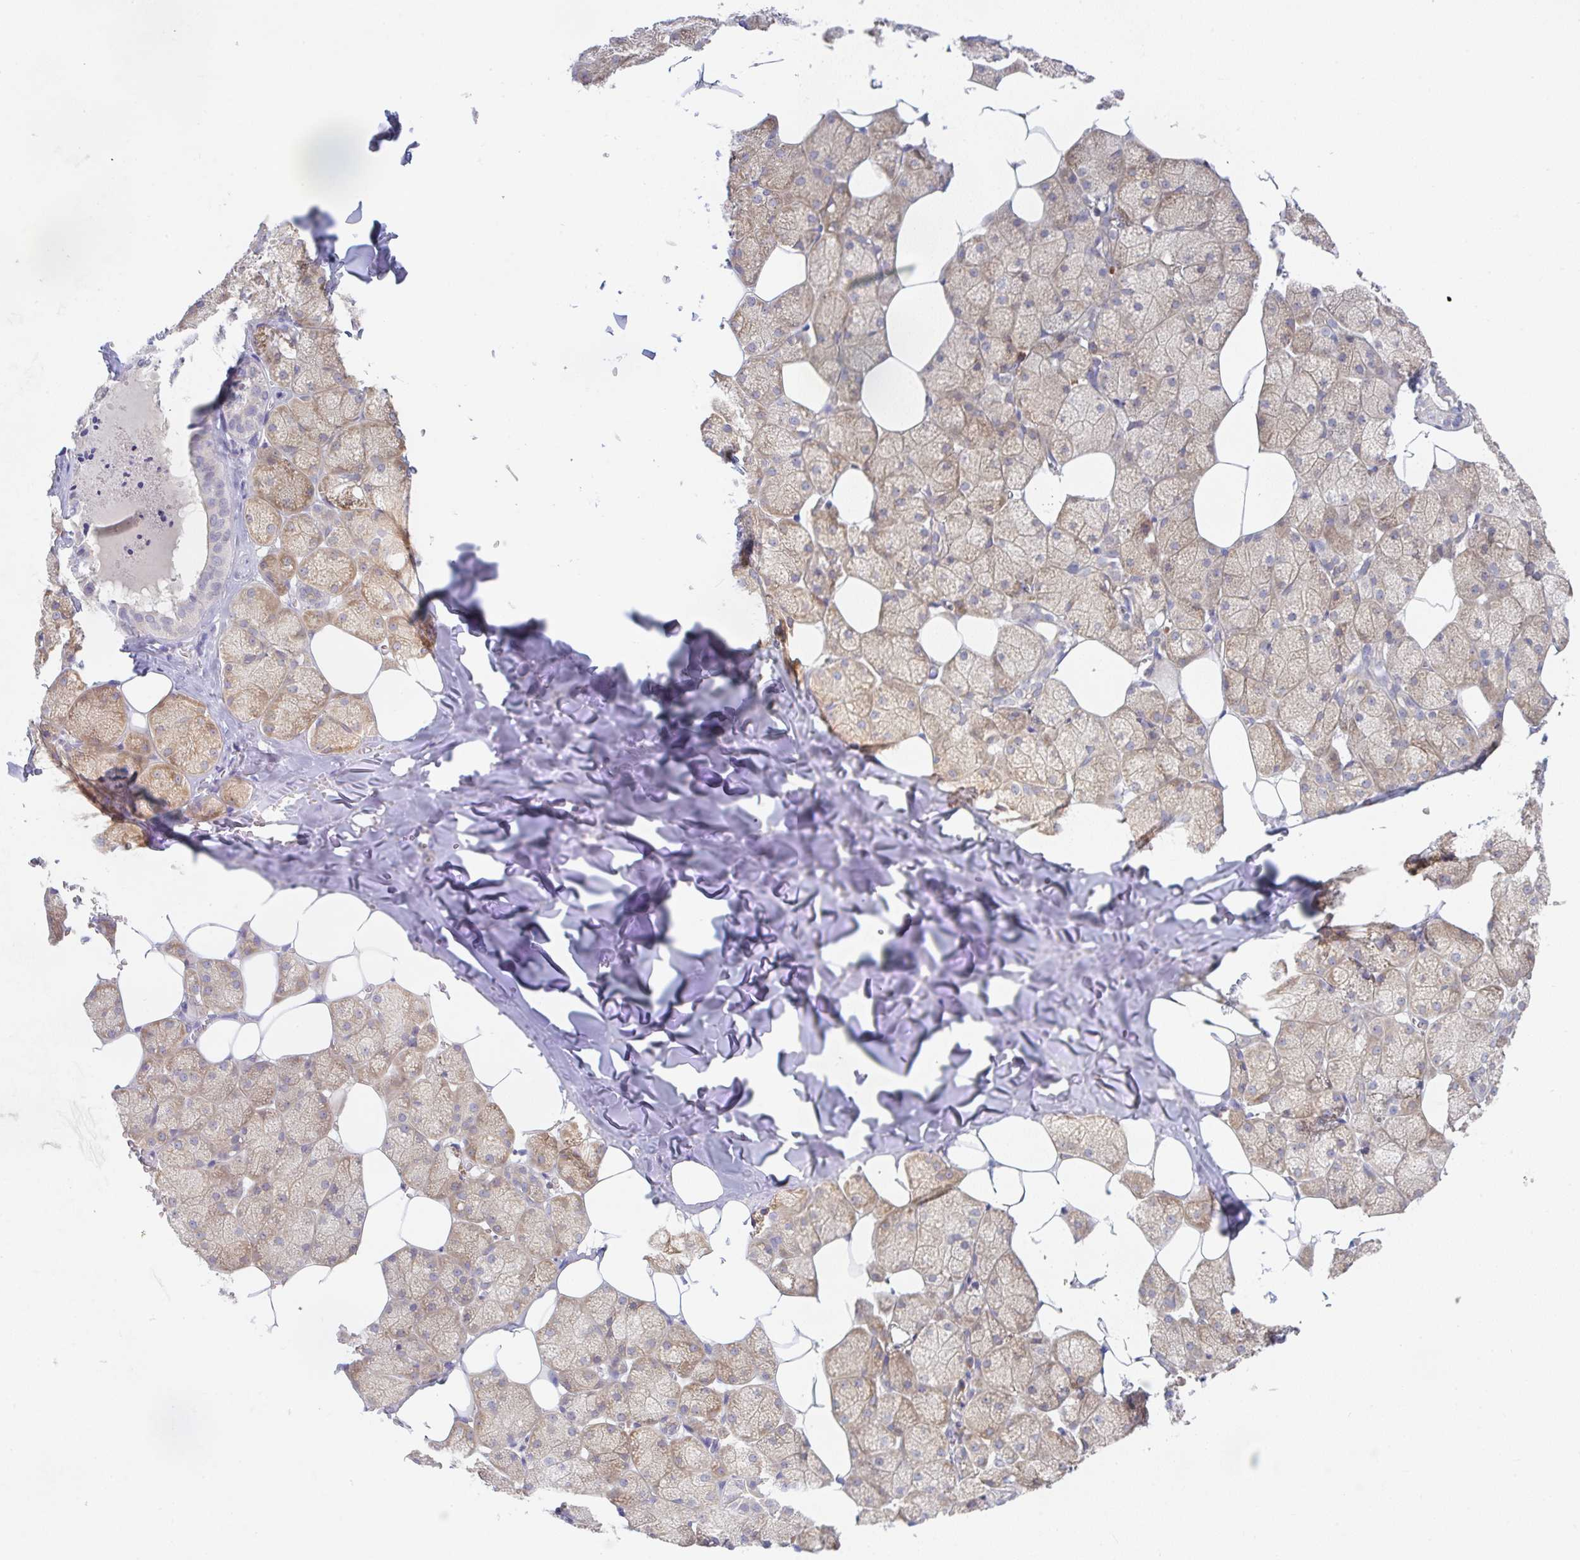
{"staining": {"intensity": "moderate", "quantity": "25%-75%", "location": "cytoplasmic/membranous"}, "tissue": "salivary gland", "cell_type": "Glandular cells", "image_type": "normal", "snomed": [{"axis": "morphology", "description": "Normal tissue, NOS"}, {"axis": "topography", "description": "Salivary gland"}, {"axis": "topography", "description": "Peripheral nerve tissue"}], "caption": "IHC of benign salivary gland demonstrates medium levels of moderate cytoplasmic/membranous staining in about 25%-75% of glandular cells.", "gene": "DERL2", "patient": {"sex": "male", "age": 38}}